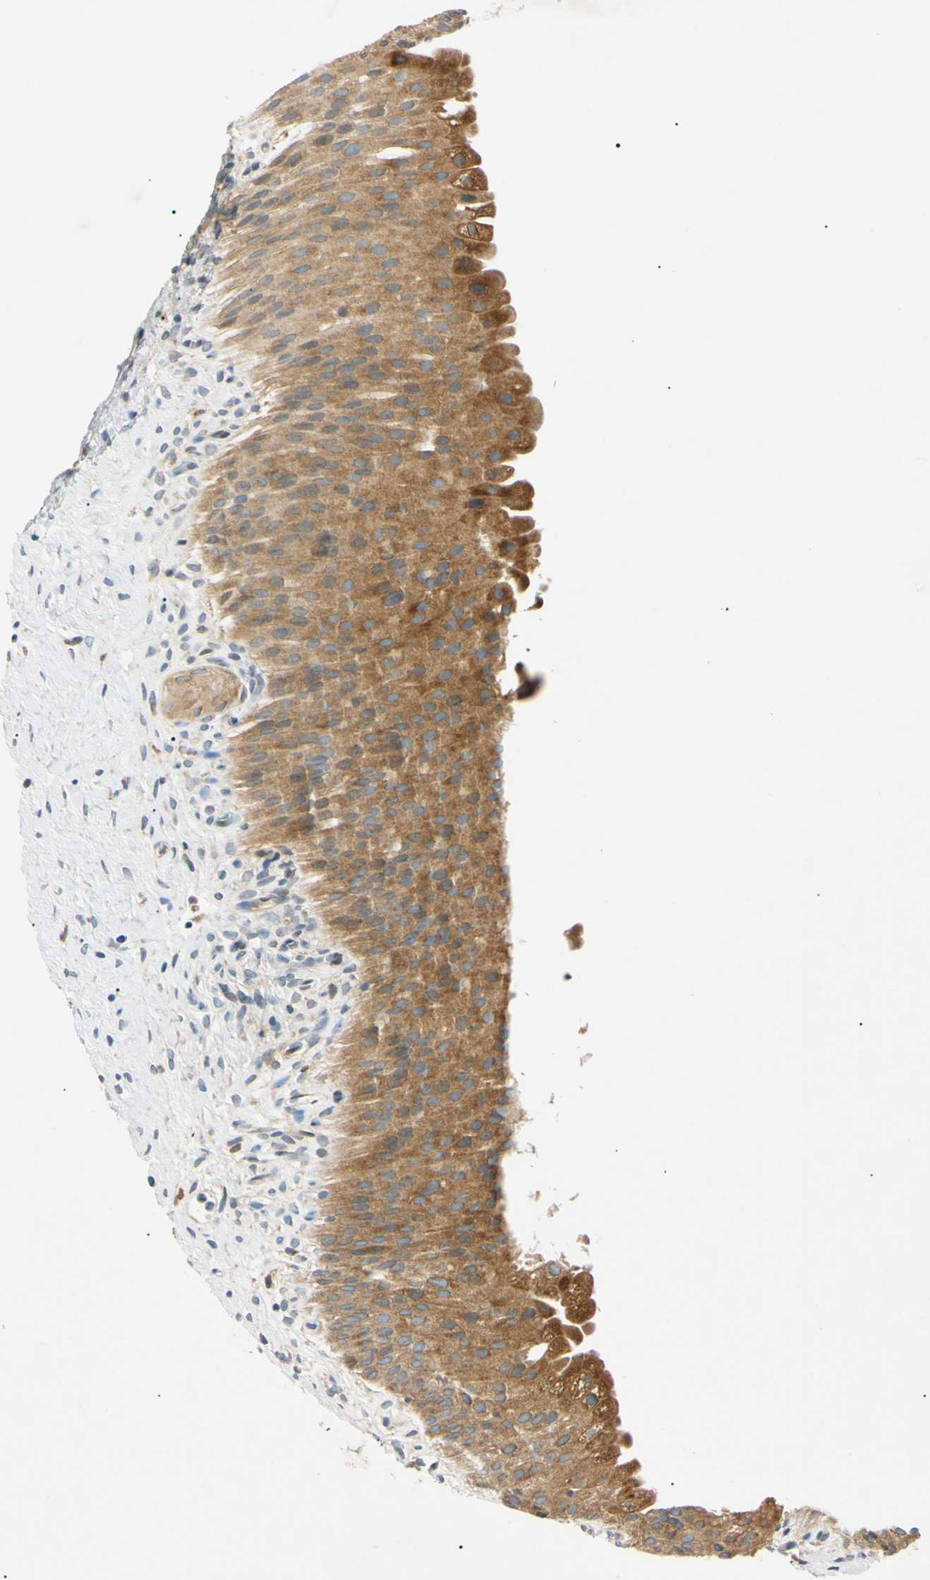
{"staining": {"intensity": "moderate", "quantity": ">75%", "location": "cytoplasmic/membranous"}, "tissue": "urinary bladder", "cell_type": "Urothelial cells", "image_type": "normal", "snomed": [{"axis": "morphology", "description": "Normal tissue, NOS"}, {"axis": "morphology", "description": "Urothelial carcinoma, High grade"}, {"axis": "topography", "description": "Urinary bladder"}], "caption": "This is a micrograph of immunohistochemistry (IHC) staining of unremarkable urinary bladder, which shows moderate positivity in the cytoplasmic/membranous of urothelial cells.", "gene": "DNAJB12", "patient": {"sex": "male", "age": 46}}